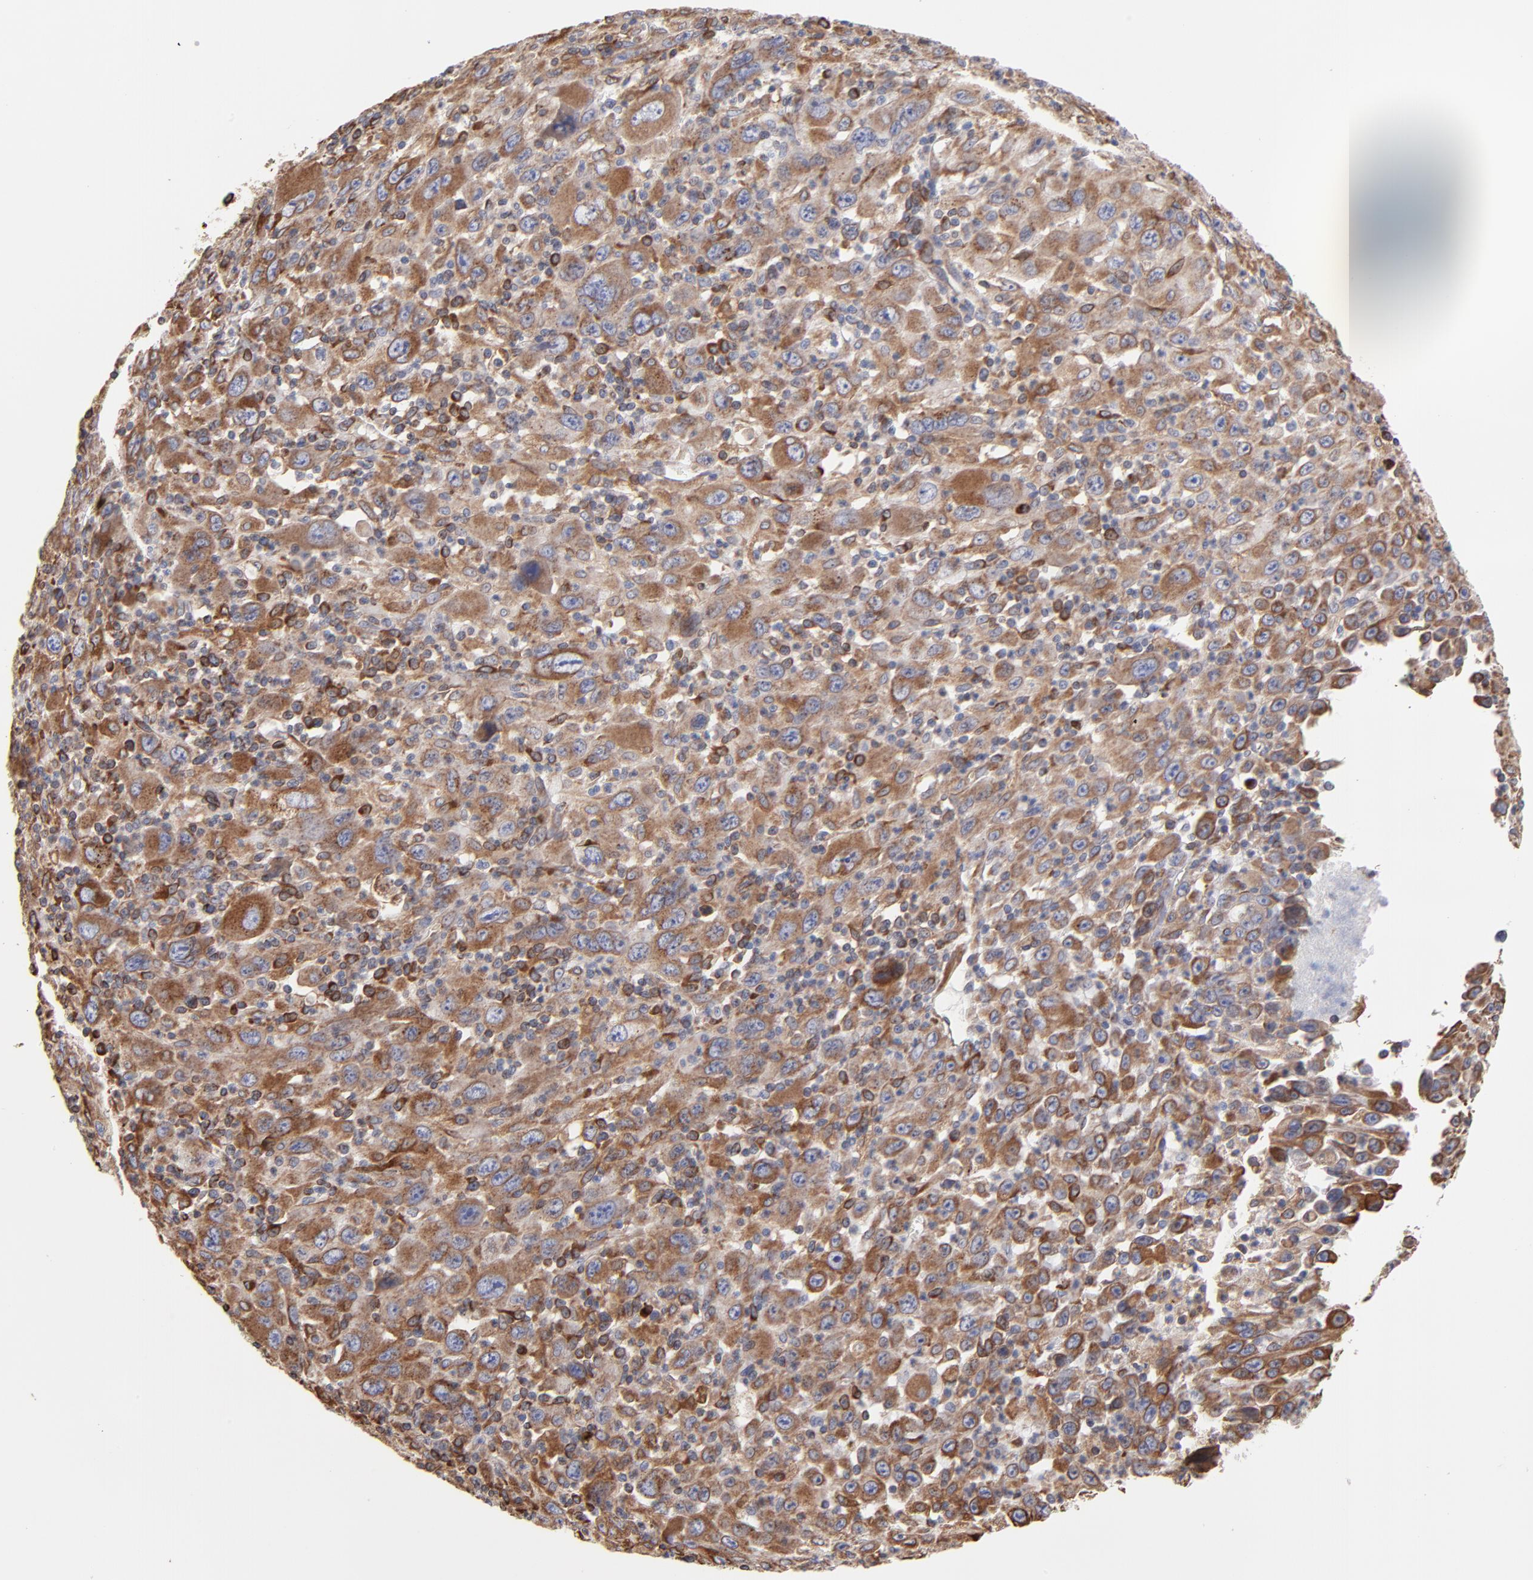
{"staining": {"intensity": "moderate", "quantity": ">75%", "location": "cytoplasmic/membranous"}, "tissue": "melanoma", "cell_type": "Tumor cells", "image_type": "cancer", "snomed": [{"axis": "morphology", "description": "Malignant melanoma, Metastatic site"}, {"axis": "topography", "description": "Skin"}], "caption": "Human malignant melanoma (metastatic site) stained with a brown dye exhibits moderate cytoplasmic/membranous positive expression in about >75% of tumor cells.", "gene": "LMAN1", "patient": {"sex": "female", "age": 56}}